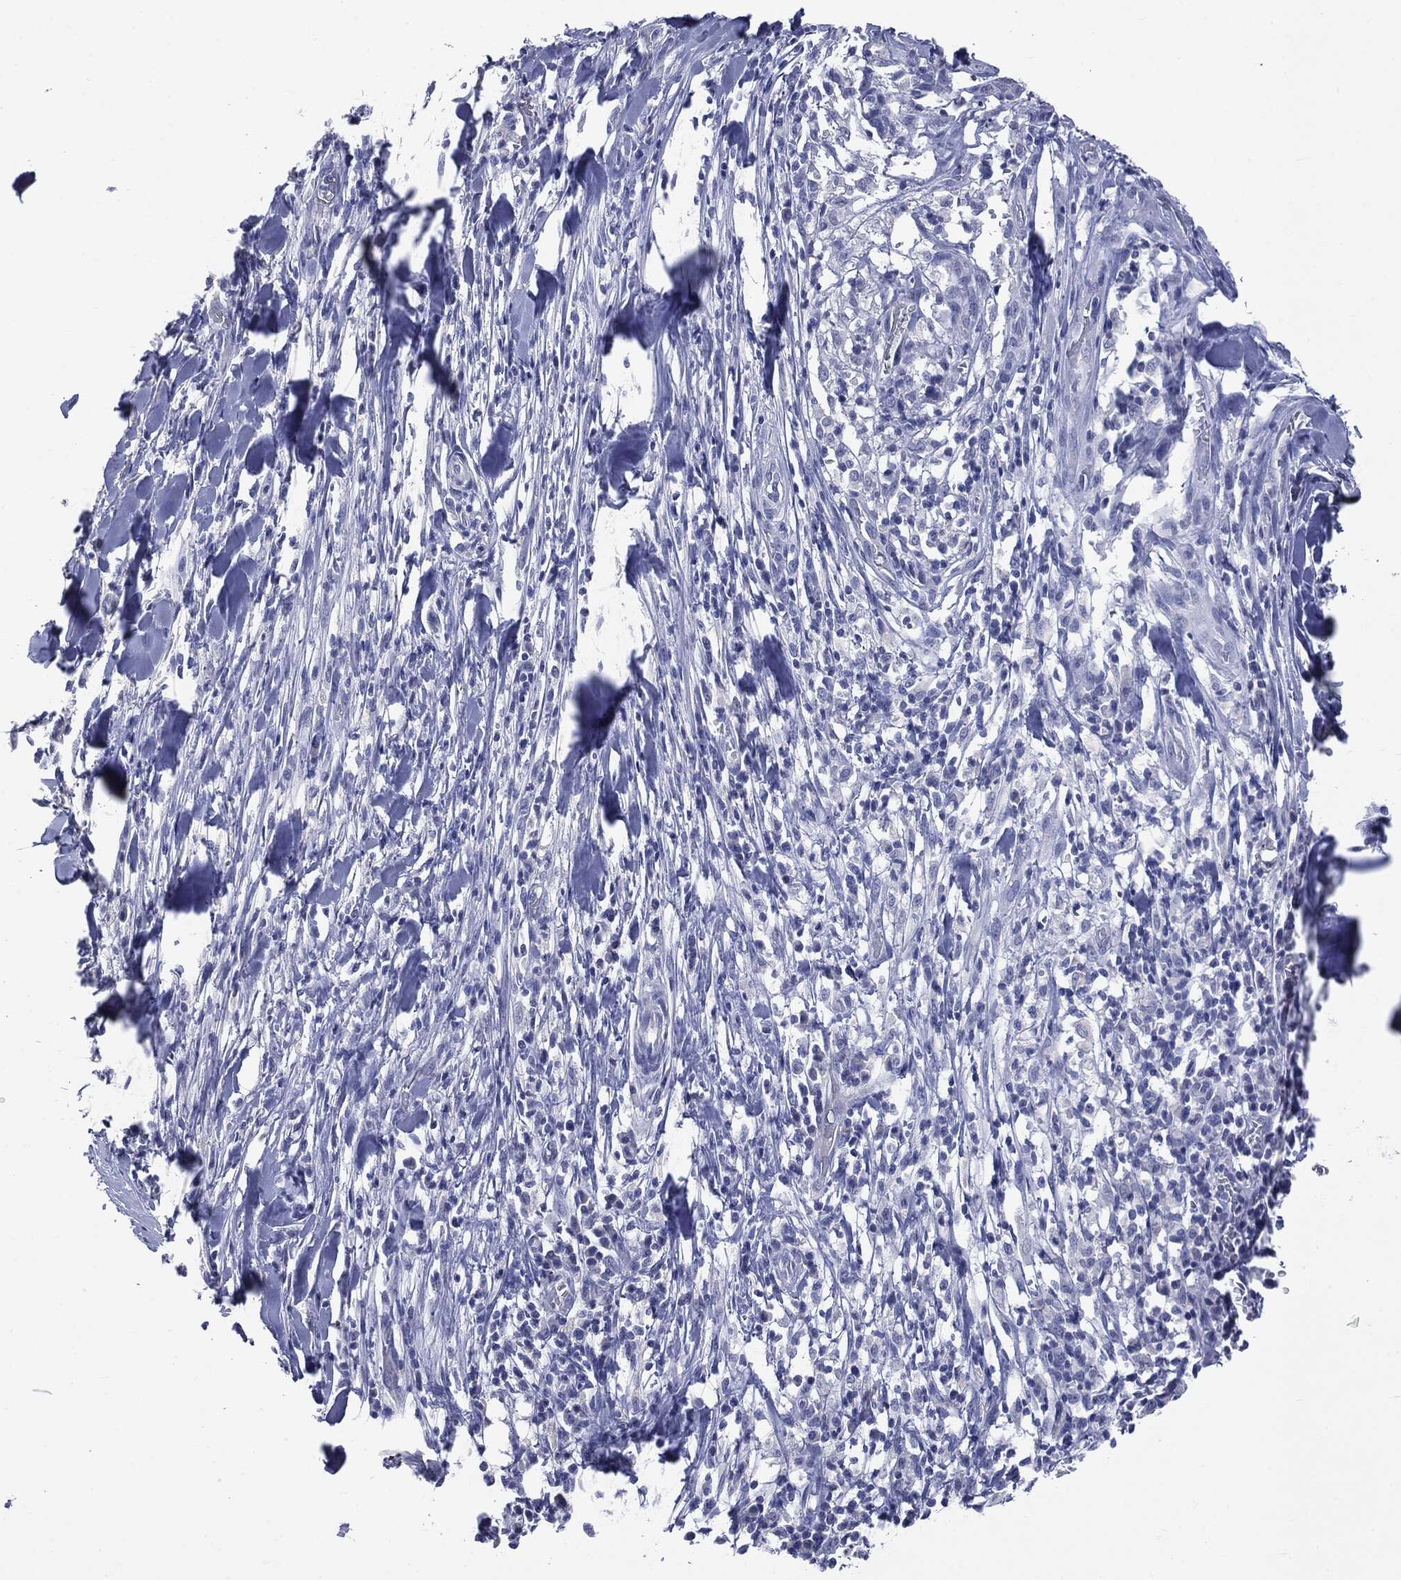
{"staining": {"intensity": "negative", "quantity": "none", "location": "none"}, "tissue": "melanoma", "cell_type": "Tumor cells", "image_type": "cancer", "snomed": [{"axis": "morphology", "description": "Malignant melanoma, Metastatic site"}, {"axis": "topography", "description": "Lymph node"}], "caption": "The photomicrograph reveals no significant expression in tumor cells of melanoma.", "gene": "TSHB", "patient": {"sex": "male", "age": 50}}